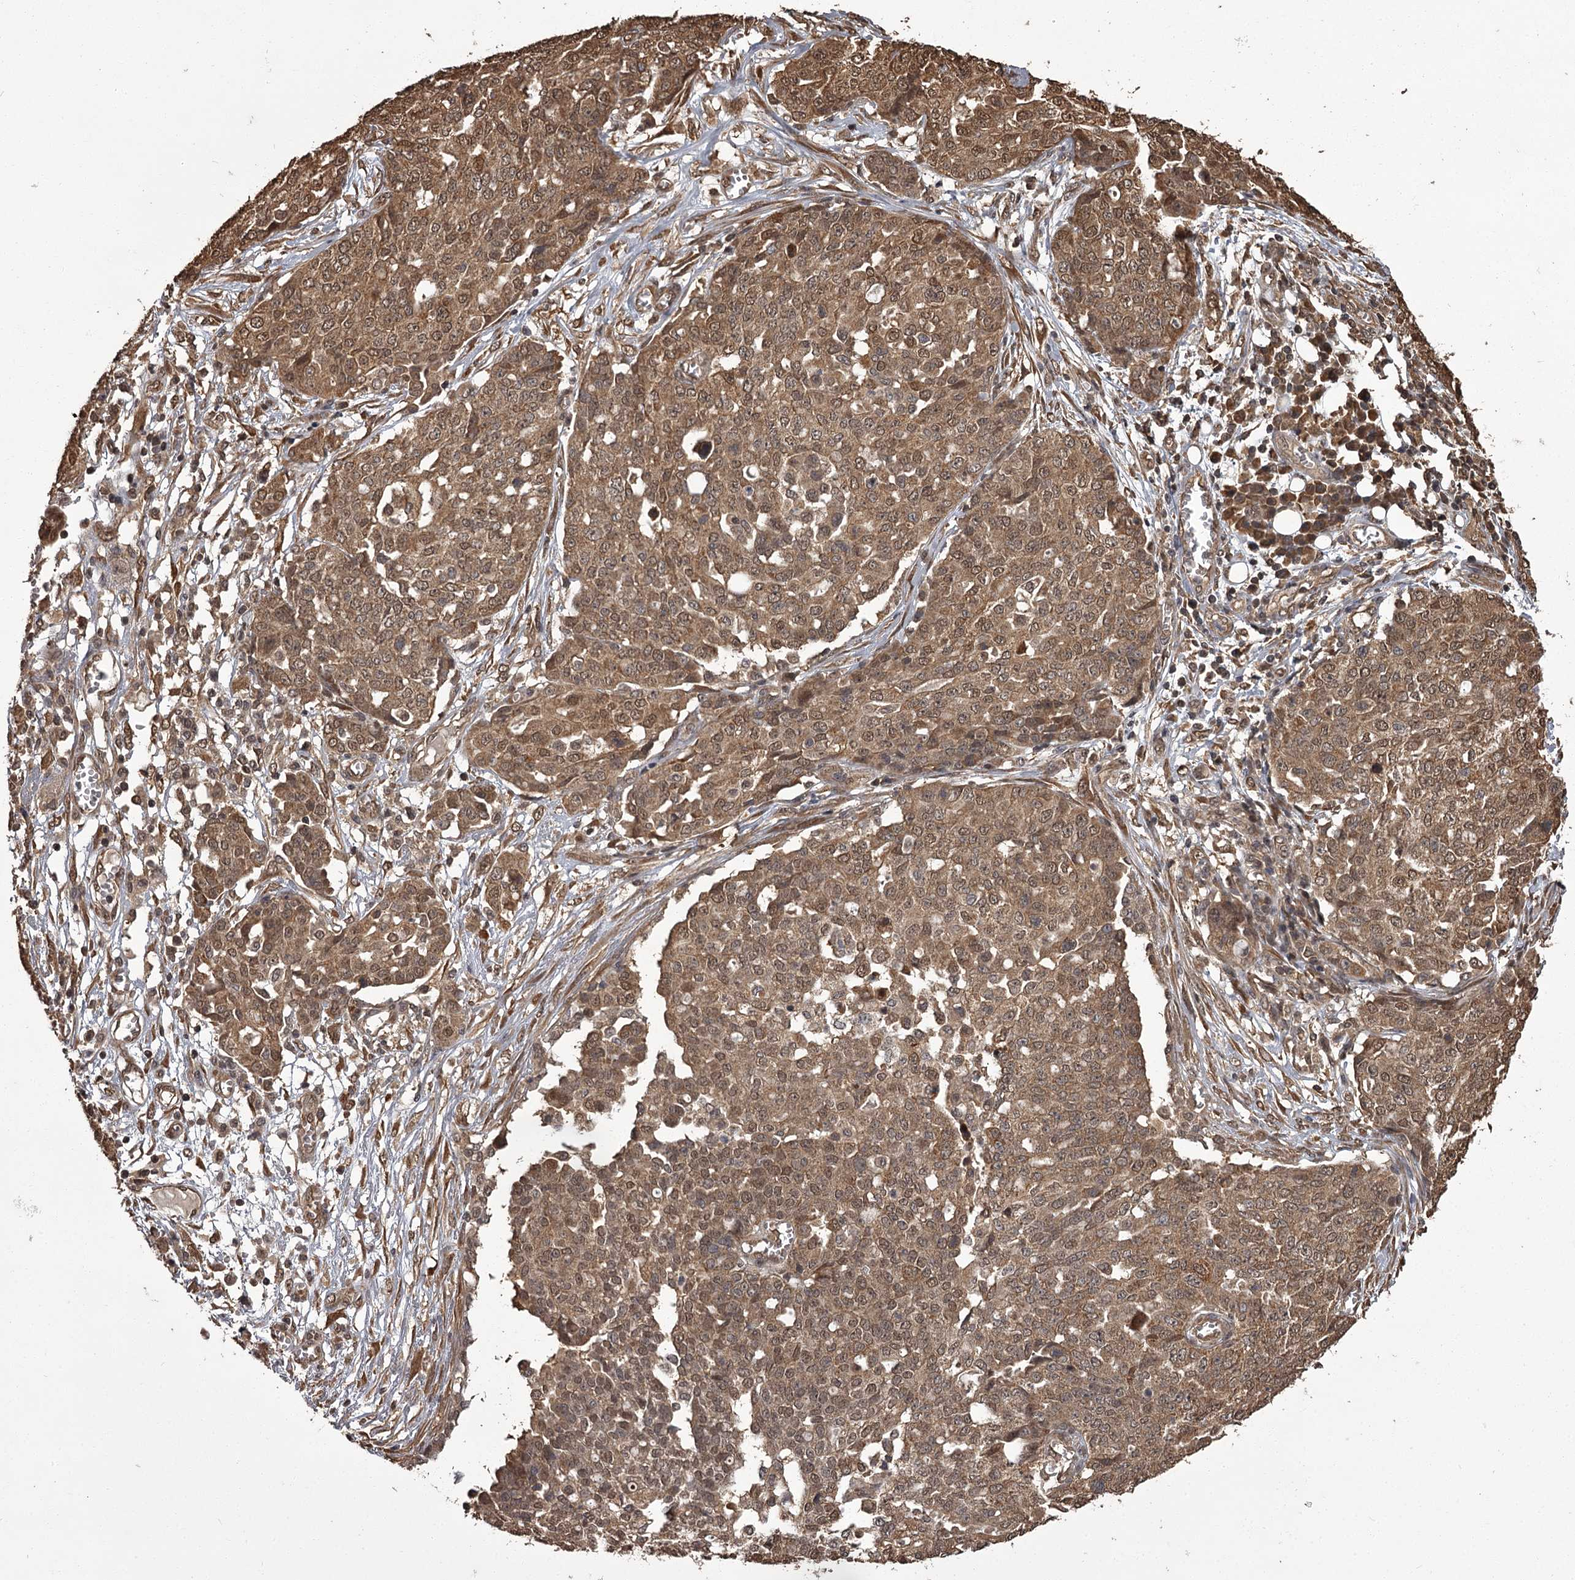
{"staining": {"intensity": "moderate", "quantity": ">75%", "location": "cytoplasmic/membranous,nuclear"}, "tissue": "ovarian cancer", "cell_type": "Tumor cells", "image_type": "cancer", "snomed": [{"axis": "morphology", "description": "Cystadenocarcinoma, serous, NOS"}, {"axis": "topography", "description": "Soft tissue"}, {"axis": "topography", "description": "Ovary"}], "caption": "Immunohistochemistry of human ovarian cancer displays medium levels of moderate cytoplasmic/membranous and nuclear expression in about >75% of tumor cells.", "gene": "NPRL2", "patient": {"sex": "female", "age": 57}}